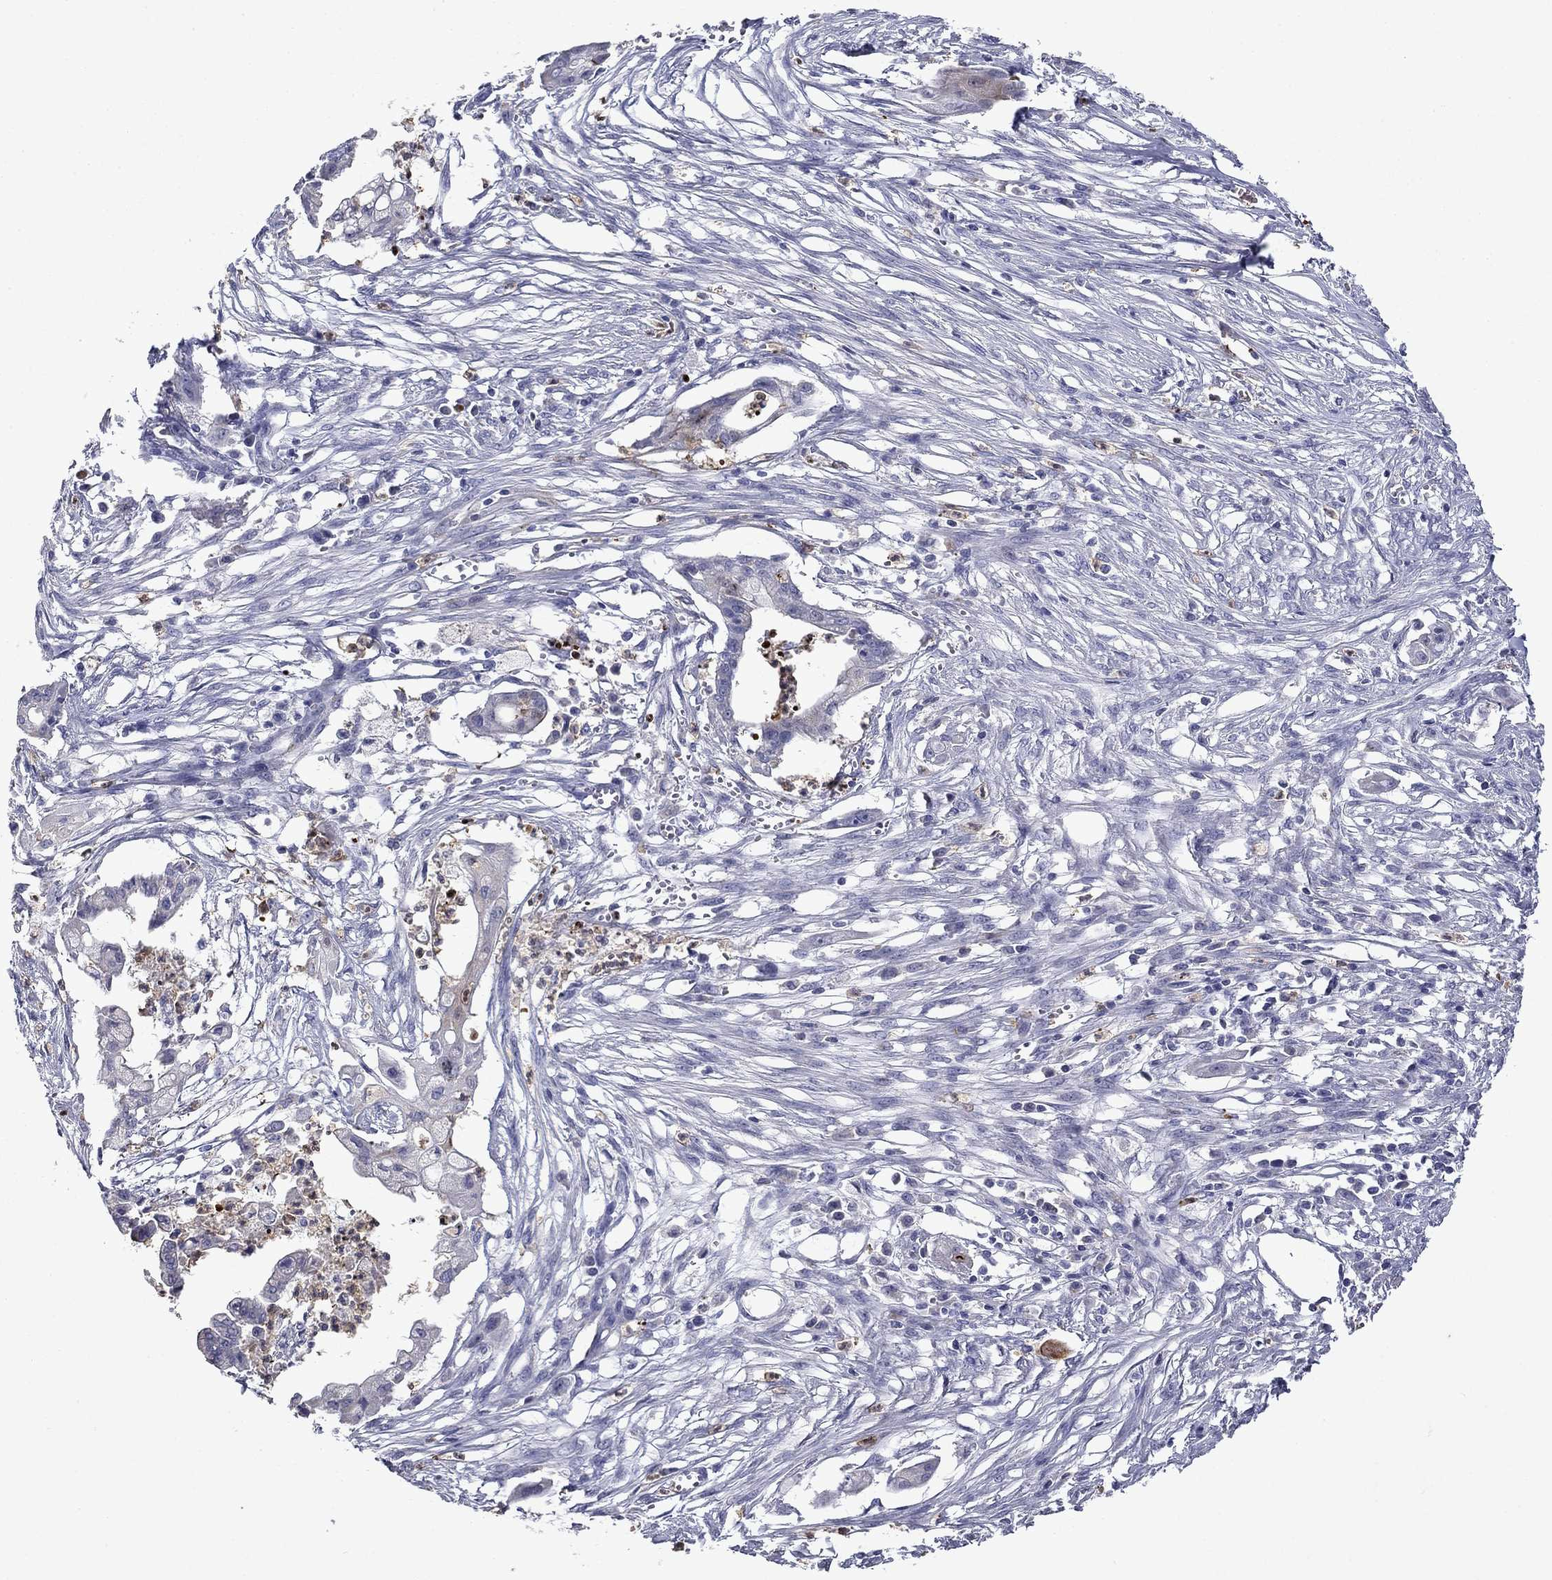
{"staining": {"intensity": "negative", "quantity": "none", "location": "none"}, "tissue": "pancreatic cancer", "cell_type": "Tumor cells", "image_type": "cancer", "snomed": [{"axis": "morphology", "description": "Normal tissue, NOS"}, {"axis": "morphology", "description": "Adenocarcinoma, NOS"}, {"axis": "topography", "description": "Pancreas"}], "caption": "Pancreatic adenocarcinoma stained for a protein using immunohistochemistry (IHC) exhibits no expression tumor cells.", "gene": "IRF5", "patient": {"sex": "female", "age": 58}}